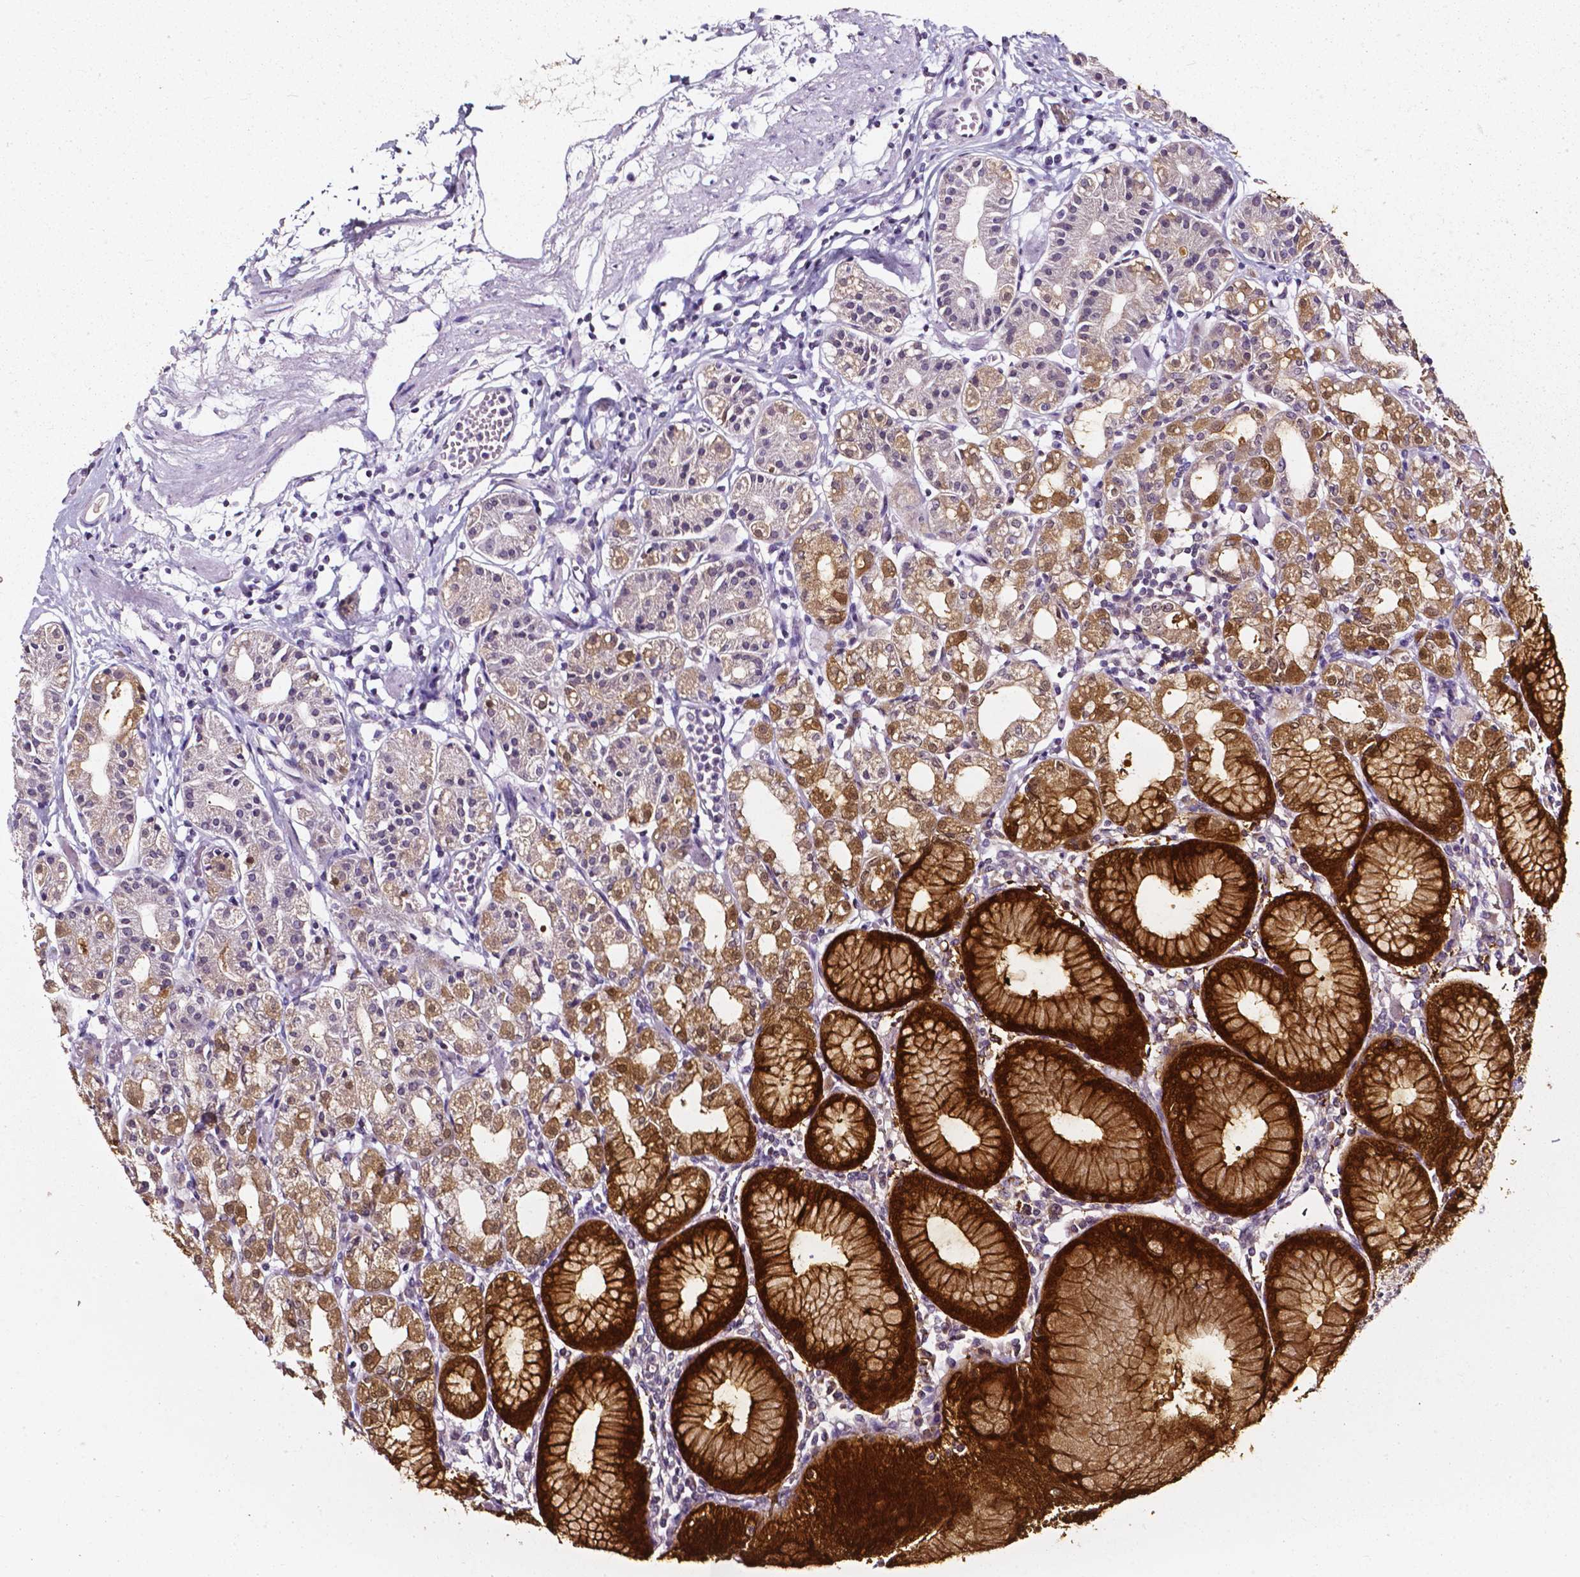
{"staining": {"intensity": "strong", "quantity": "25%-75%", "location": "cytoplasmic/membranous,nuclear"}, "tissue": "stomach", "cell_type": "Glandular cells", "image_type": "normal", "snomed": [{"axis": "morphology", "description": "Normal tissue, NOS"}, {"axis": "topography", "description": "Skeletal muscle"}, {"axis": "topography", "description": "Stomach"}], "caption": "IHC photomicrograph of normal stomach stained for a protein (brown), which exhibits high levels of strong cytoplasmic/membranous,nuclear positivity in approximately 25%-75% of glandular cells.", "gene": "AKR1B10", "patient": {"sex": "female", "age": 57}}